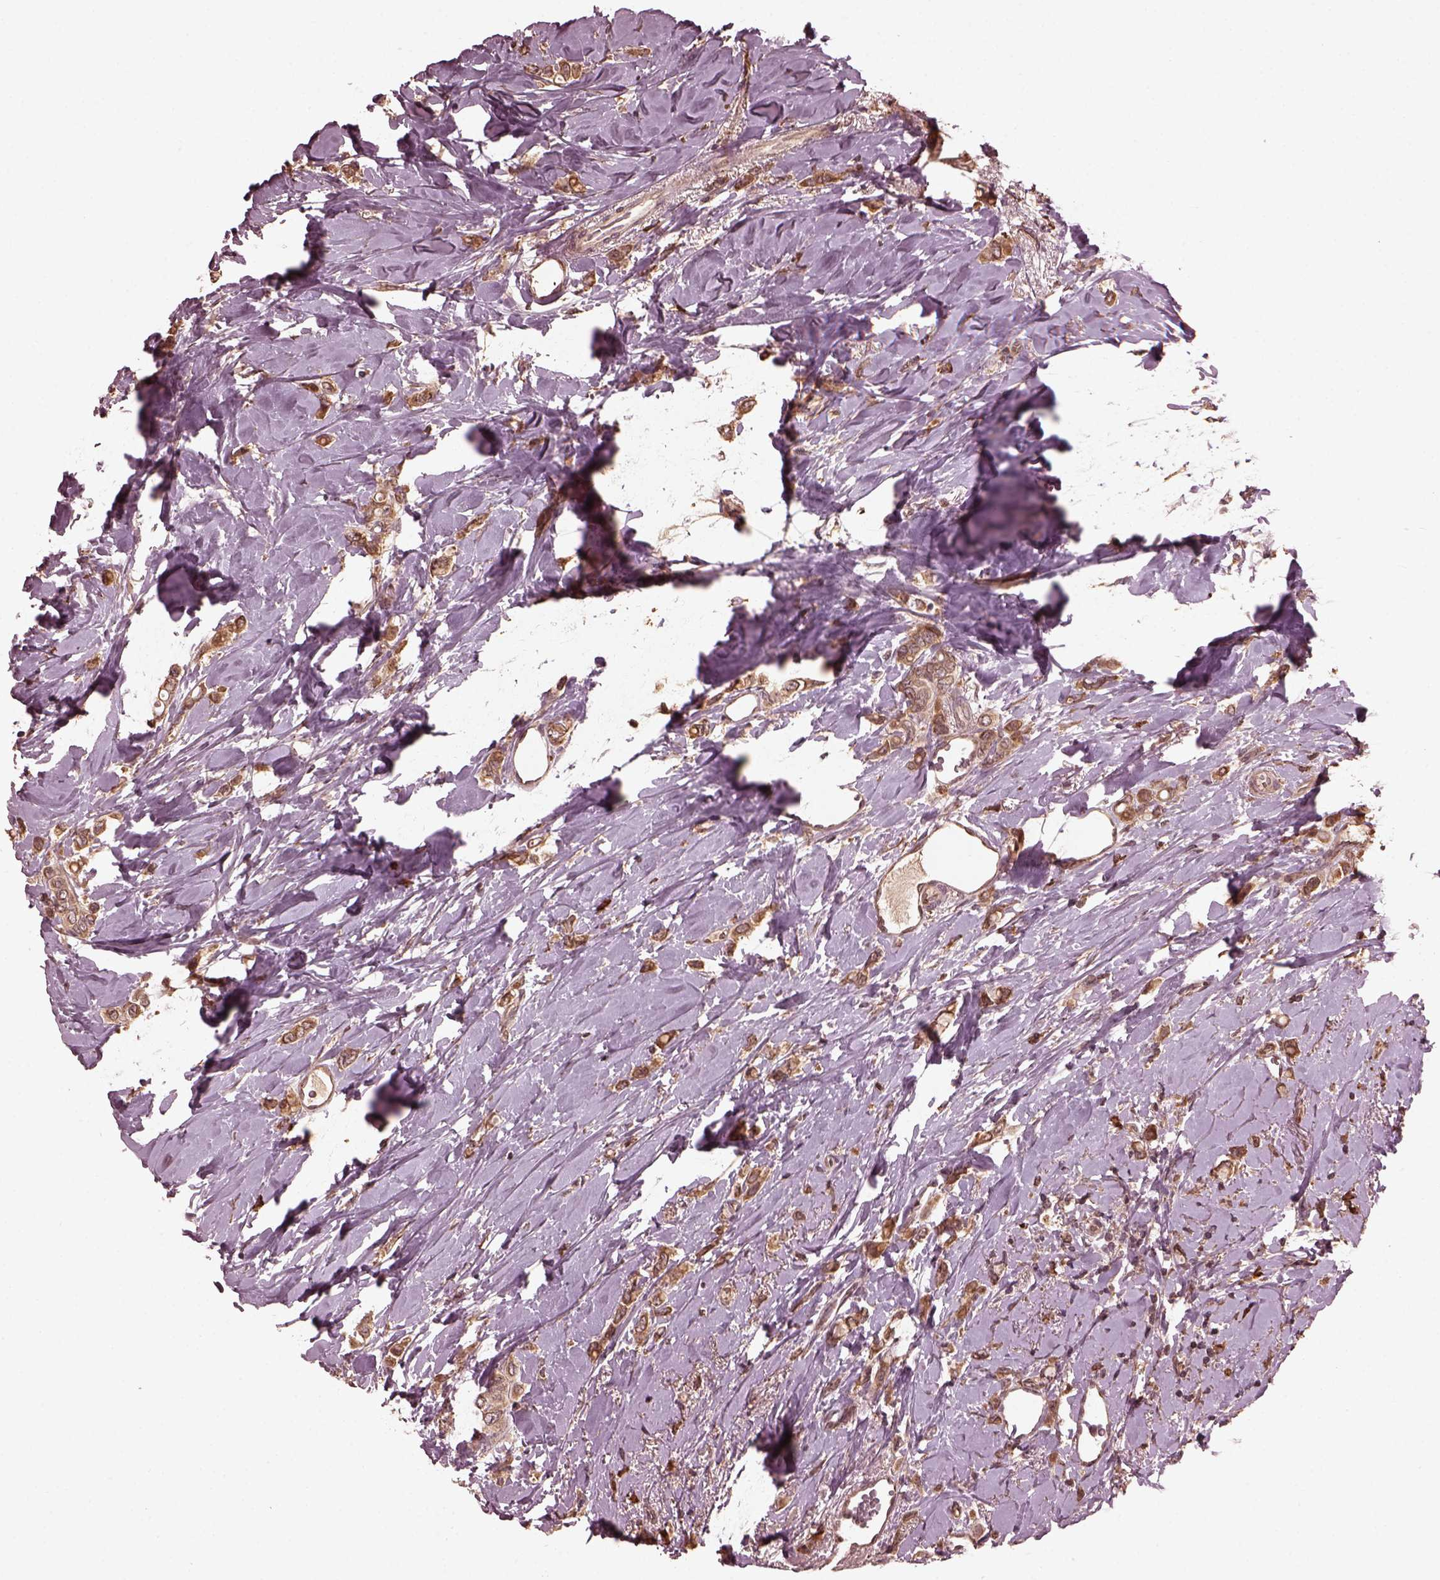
{"staining": {"intensity": "moderate", "quantity": ">75%", "location": "cytoplasmic/membranous"}, "tissue": "breast cancer", "cell_type": "Tumor cells", "image_type": "cancer", "snomed": [{"axis": "morphology", "description": "Lobular carcinoma"}, {"axis": "topography", "description": "Breast"}], "caption": "Brown immunohistochemical staining in breast cancer (lobular carcinoma) displays moderate cytoplasmic/membranous staining in about >75% of tumor cells.", "gene": "ZNF292", "patient": {"sex": "female", "age": 66}}